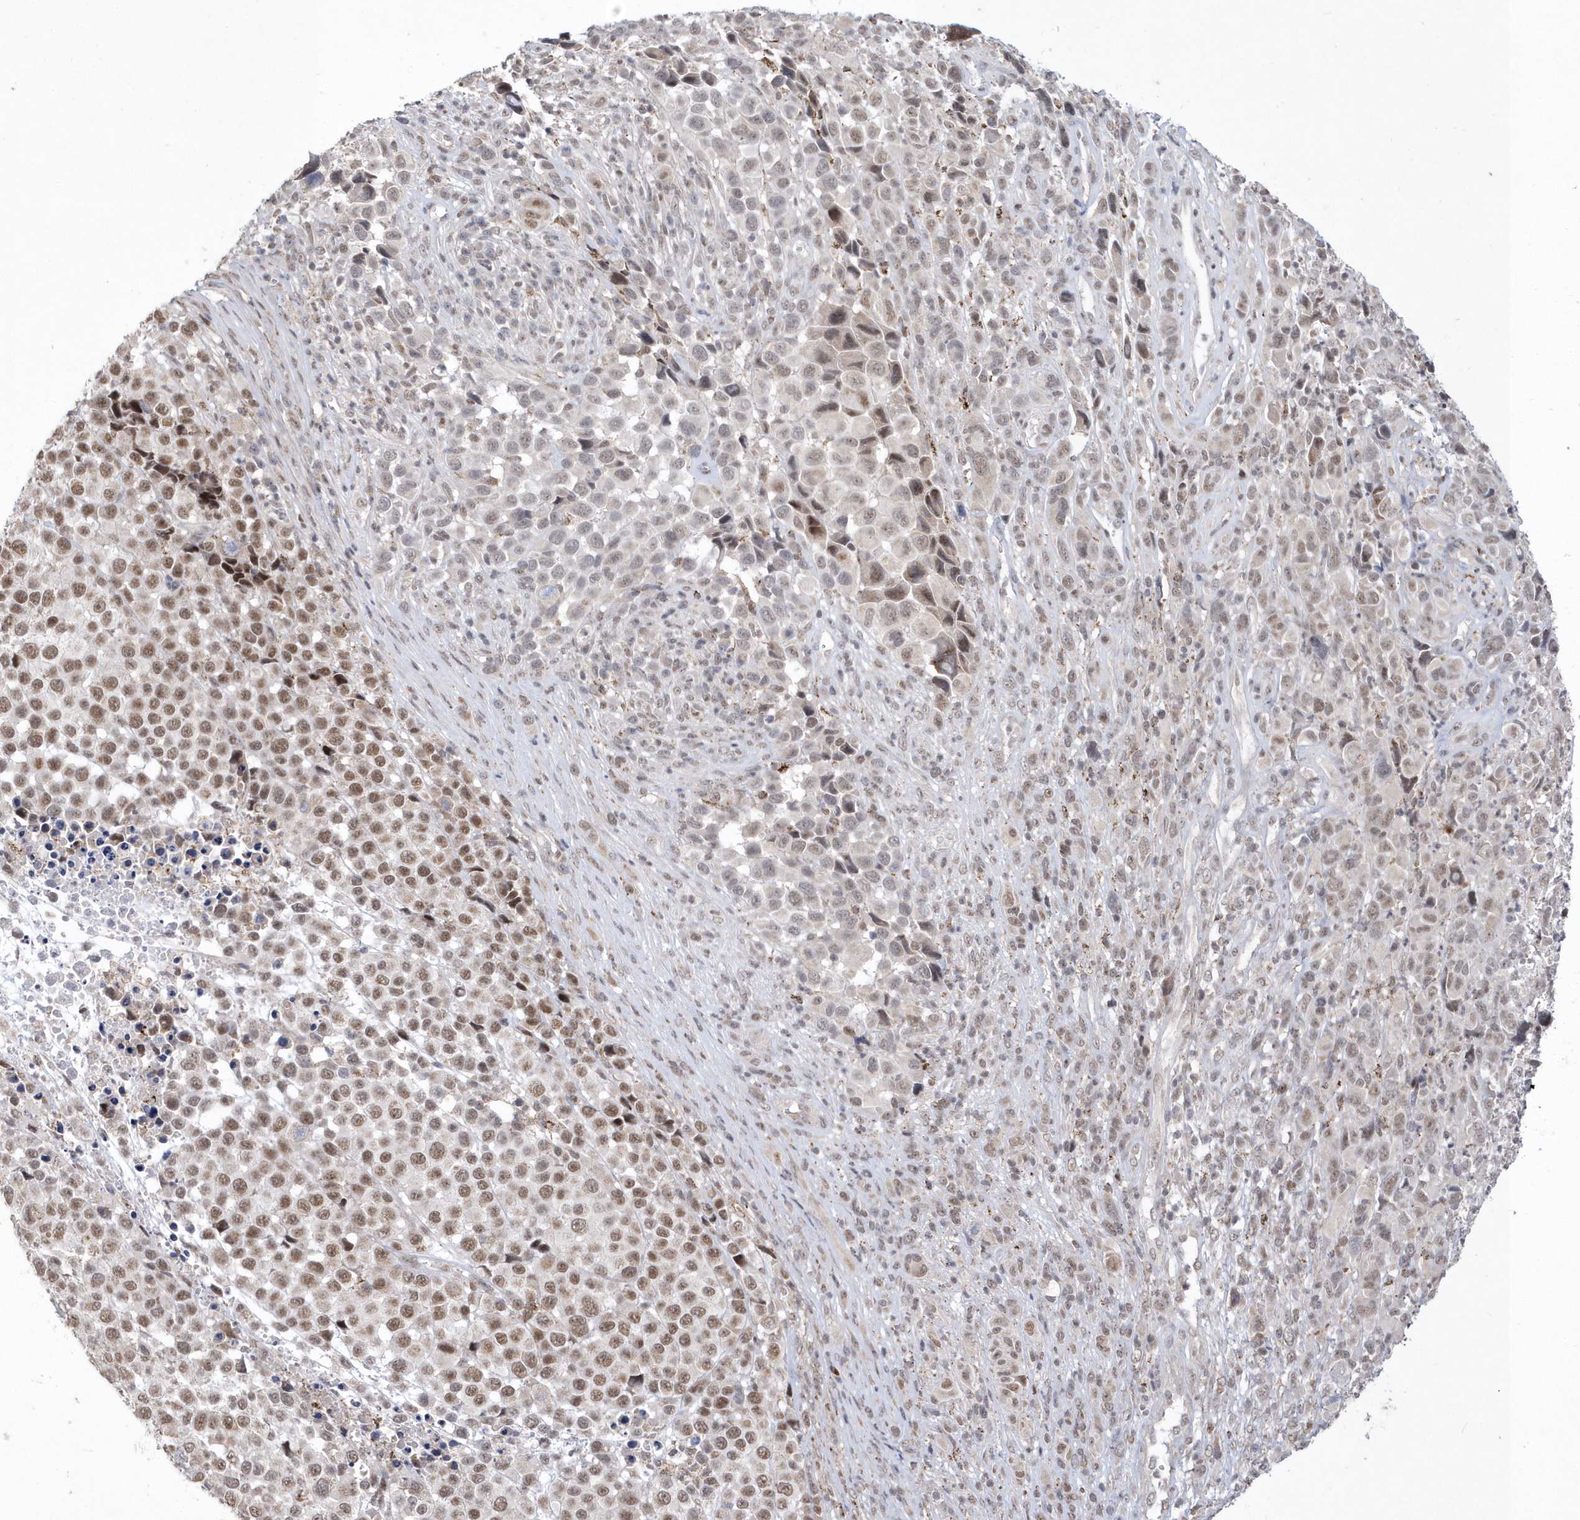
{"staining": {"intensity": "moderate", "quantity": ">75%", "location": "nuclear"}, "tissue": "melanoma", "cell_type": "Tumor cells", "image_type": "cancer", "snomed": [{"axis": "morphology", "description": "Malignant melanoma, NOS"}, {"axis": "topography", "description": "Skin of trunk"}], "caption": "Immunohistochemistry (IHC) (DAB (3,3'-diaminobenzidine)) staining of human melanoma demonstrates moderate nuclear protein positivity in approximately >75% of tumor cells. (DAB (3,3'-diaminobenzidine) IHC, brown staining for protein, blue staining for nuclei).", "gene": "BOD1L1", "patient": {"sex": "male", "age": 71}}